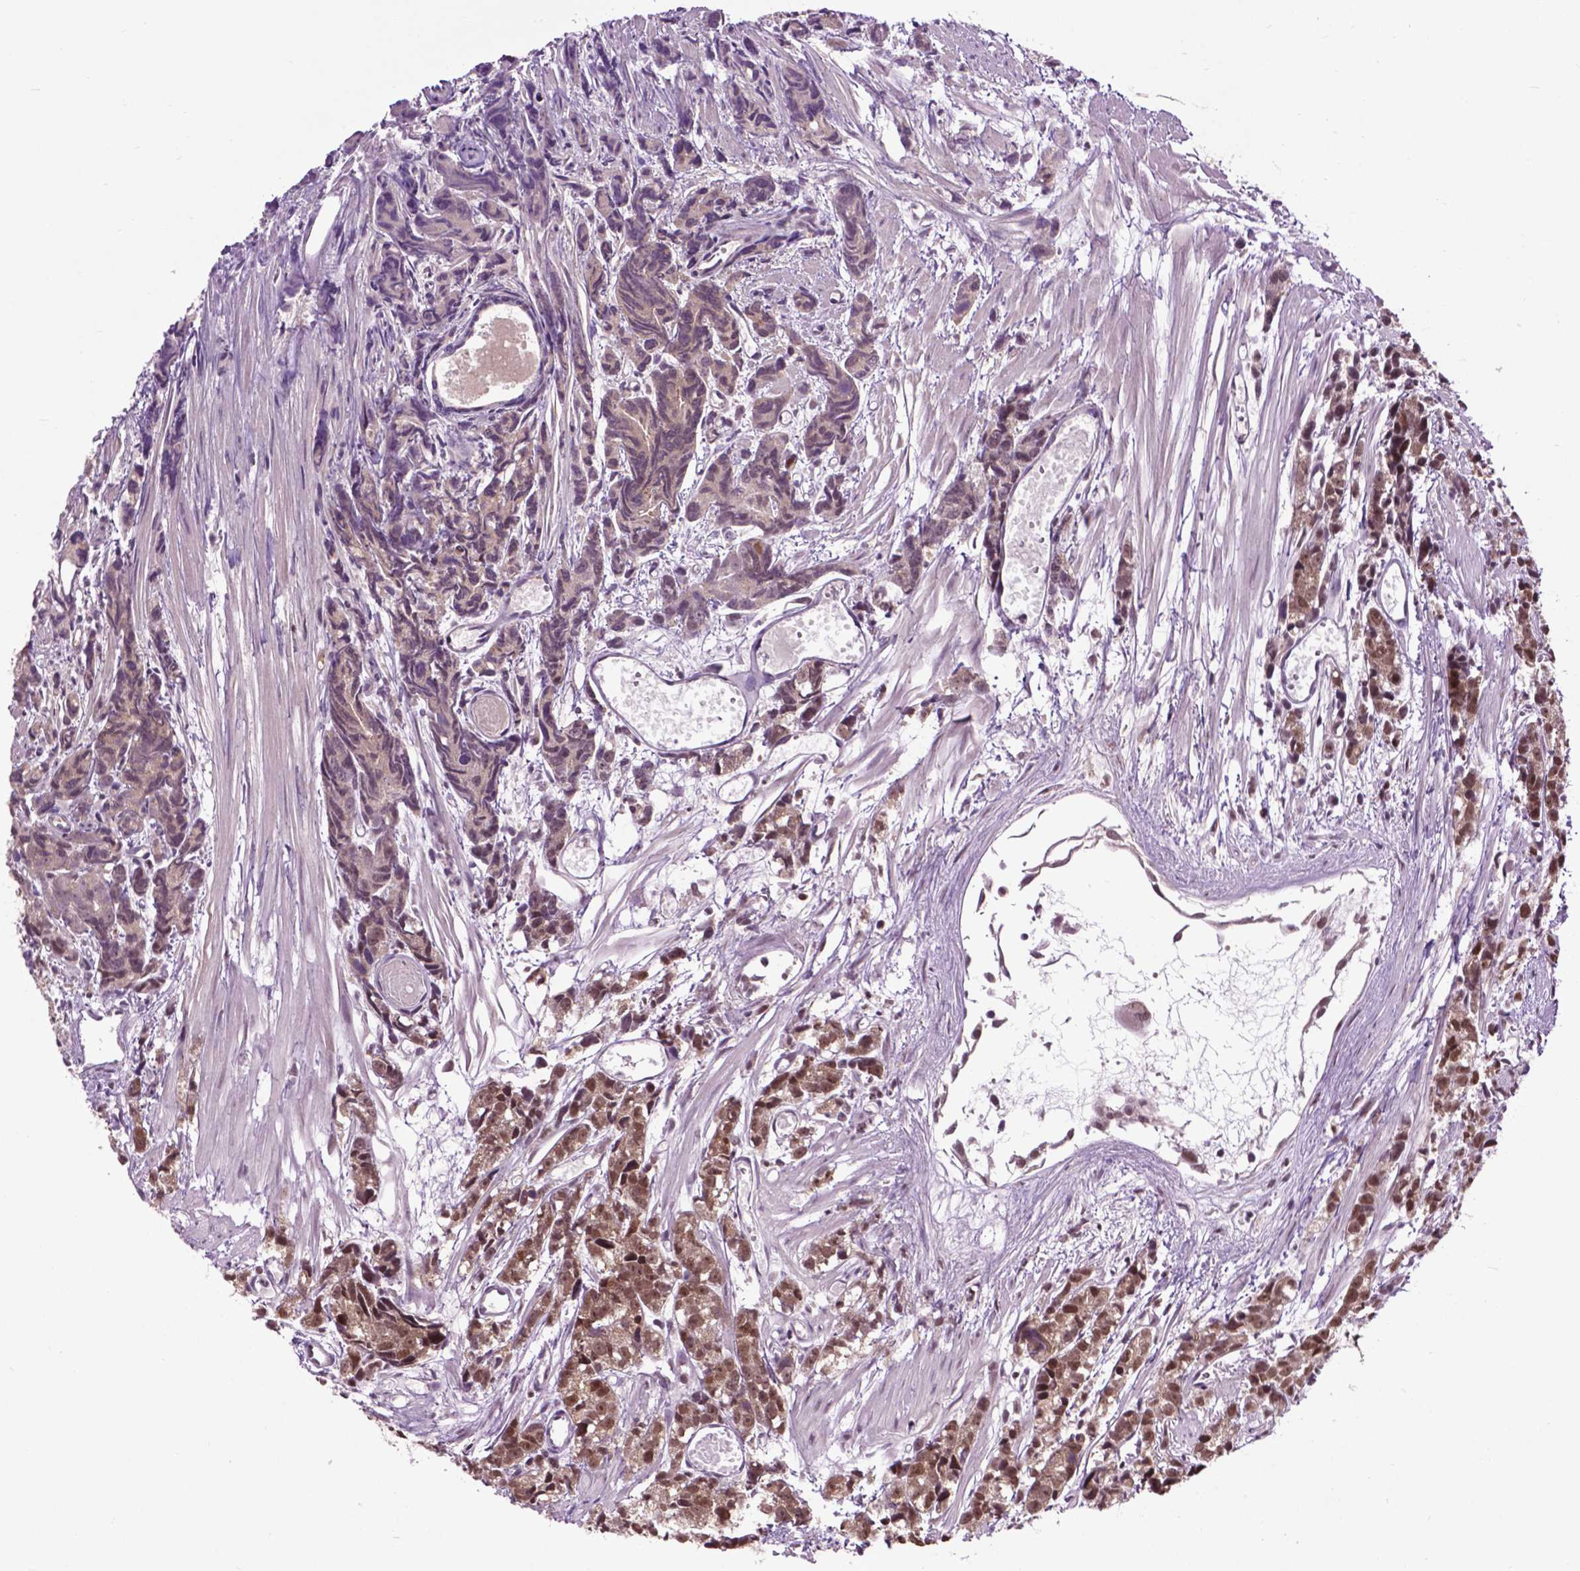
{"staining": {"intensity": "moderate", "quantity": ">75%", "location": "cytoplasmic/membranous,nuclear"}, "tissue": "prostate cancer", "cell_type": "Tumor cells", "image_type": "cancer", "snomed": [{"axis": "morphology", "description": "Adenocarcinoma, High grade"}, {"axis": "topography", "description": "Prostate"}], "caption": "High-grade adenocarcinoma (prostate) was stained to show a protein in brown. There is medium levels of moderate cytoplasmic/membranous and nuclear staining in about >75% of tumor cells. (DAB (3,3'-diaminobenzidine) IHC with brightfield microscopy, high magnification).", "gene": "EAF1", "patient": {"sex": "male", "age": 77}}